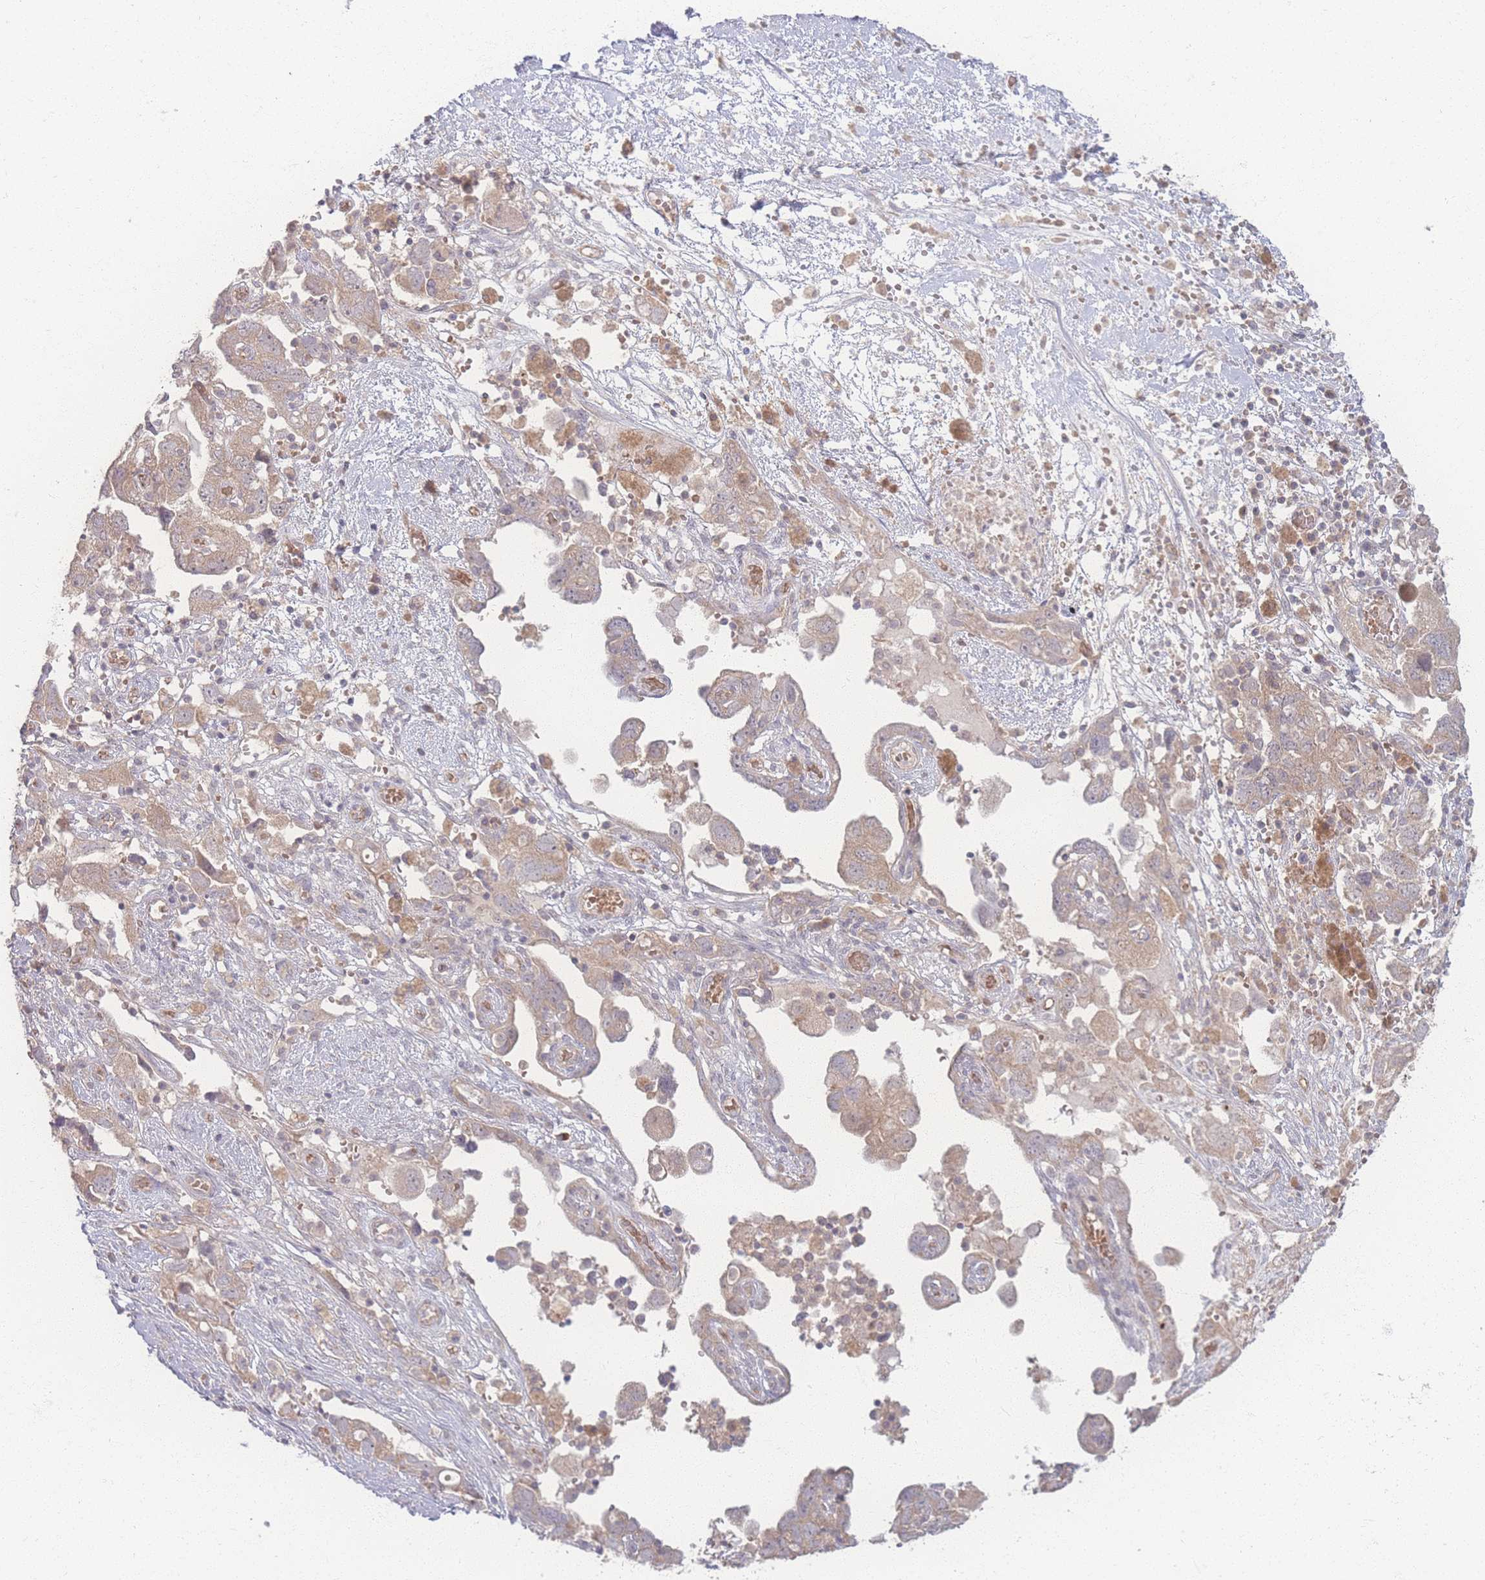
{"staining": {"intensity": "weak", "quantity": ">75%", "location": "cytoplasmic/membranous"}, "tissue": "ovarian cancer", "cell_type": "Tumor cells", "image_type": "cancer", "snomed": [{"axis": "morphology", "description": "Carcinoma, NOS"}, {"axis": "morphology", "description": "Cystadenocarcinoma, serous, NOS"}, {"axis": "topography", "description": "Ovary"}], "caption": "Immunohistochemistry photomicrograph of serous cystadenocarcinoma (ovarian) stained for a protein (brown), which reveals low levels of weak cytoplasmic/membranous staining in about >75% of tumor cells.", "gene": "INSR", "patient": {"sex": "female", "age": 69}}